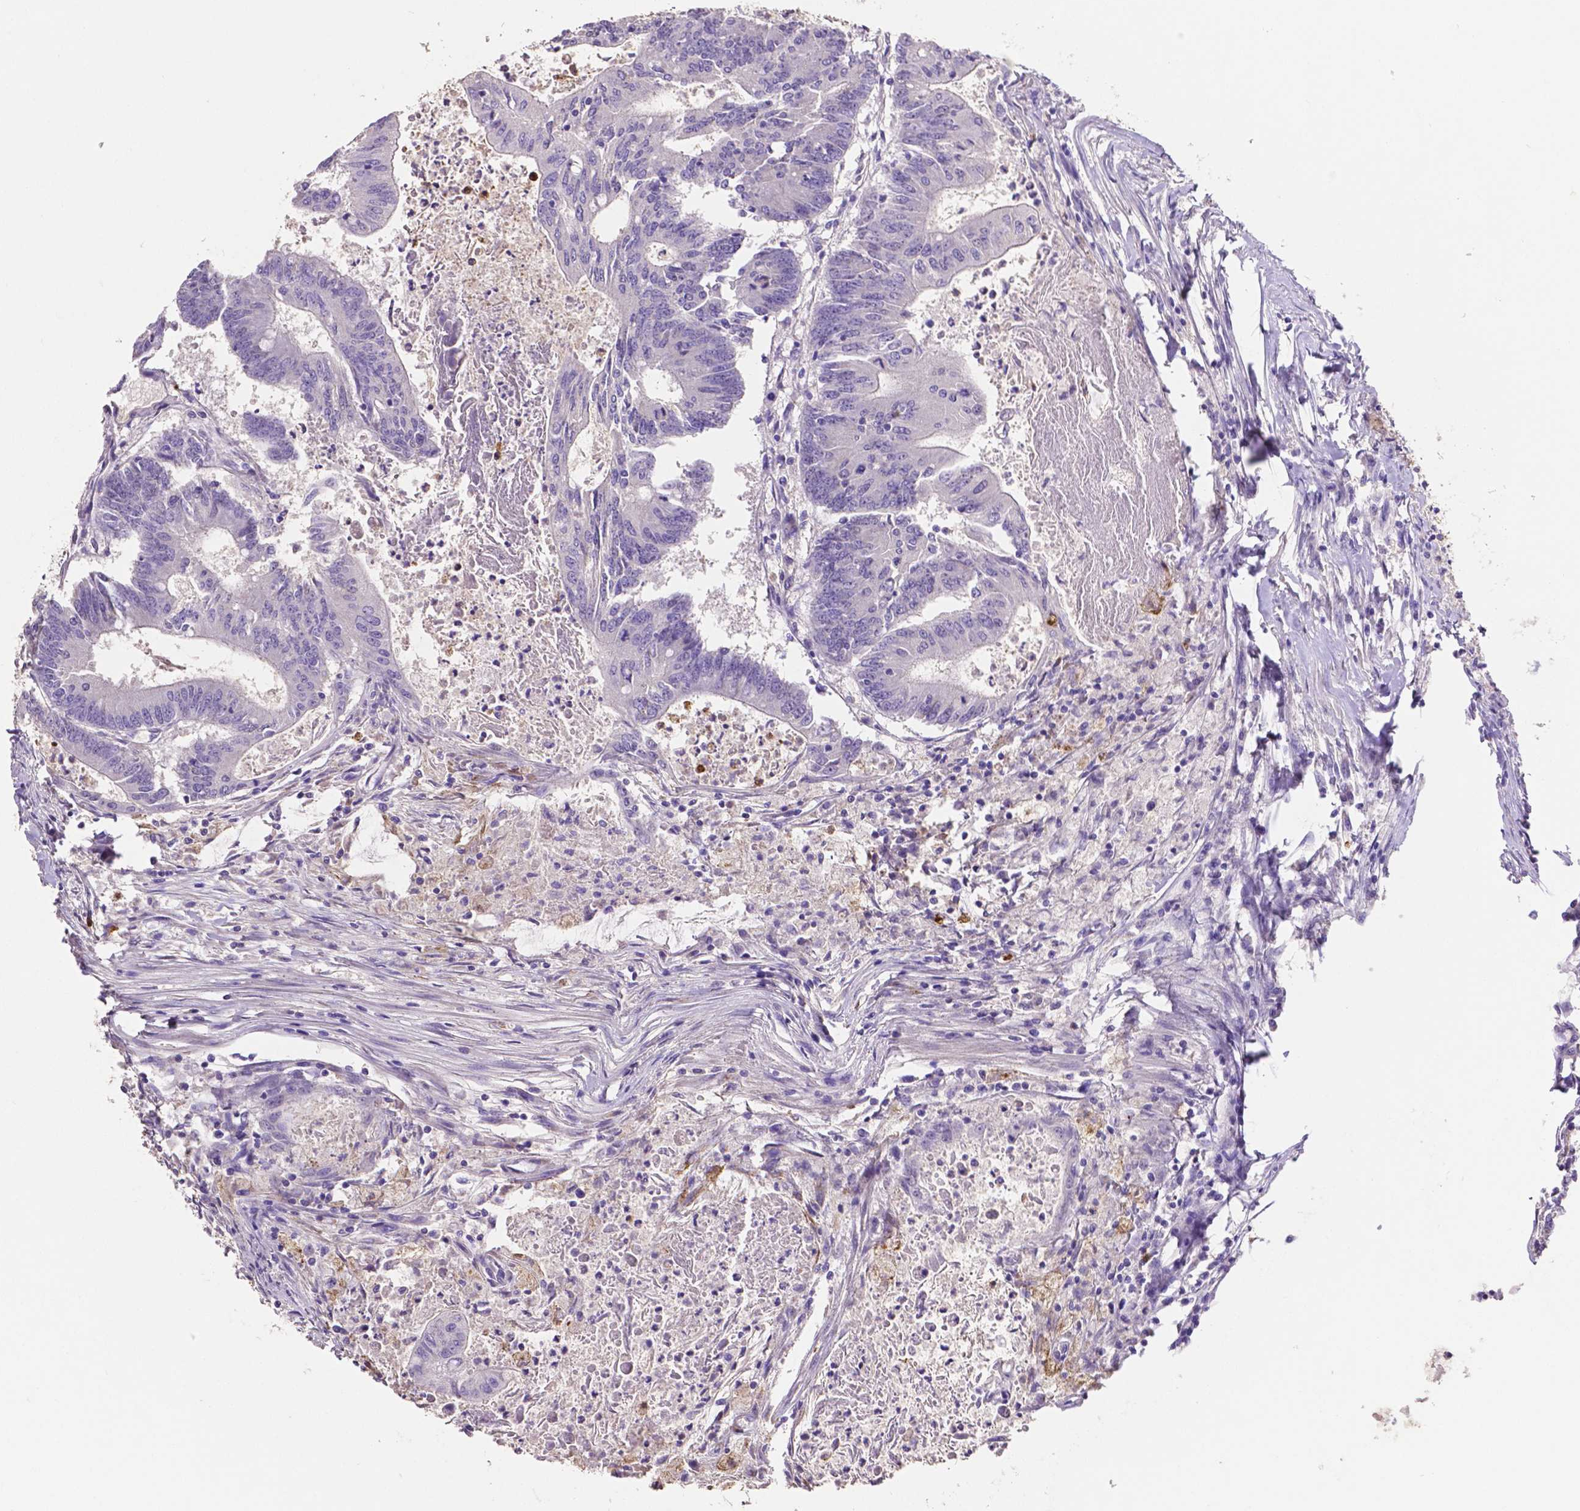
{"staining": {"intensity": "negative", "quantity": "none", "location": "none"}, "tissue": "colorectal cancer", "cell_type": "Tumor cells", "image_type": "cancer", "snomed": [{"axis": "morphology", "description": "Adenocarcinoma, NOS"}, {"axis": "topography", "description": "Colon"}], "caption": "Adenocarcinoma (colorectal) stained for a protein using immunohistochemistry (IHC) demonstrates no expression tumor cells.", "gene": "MMP9", "patient": {"sex": "female", "age": 70}}